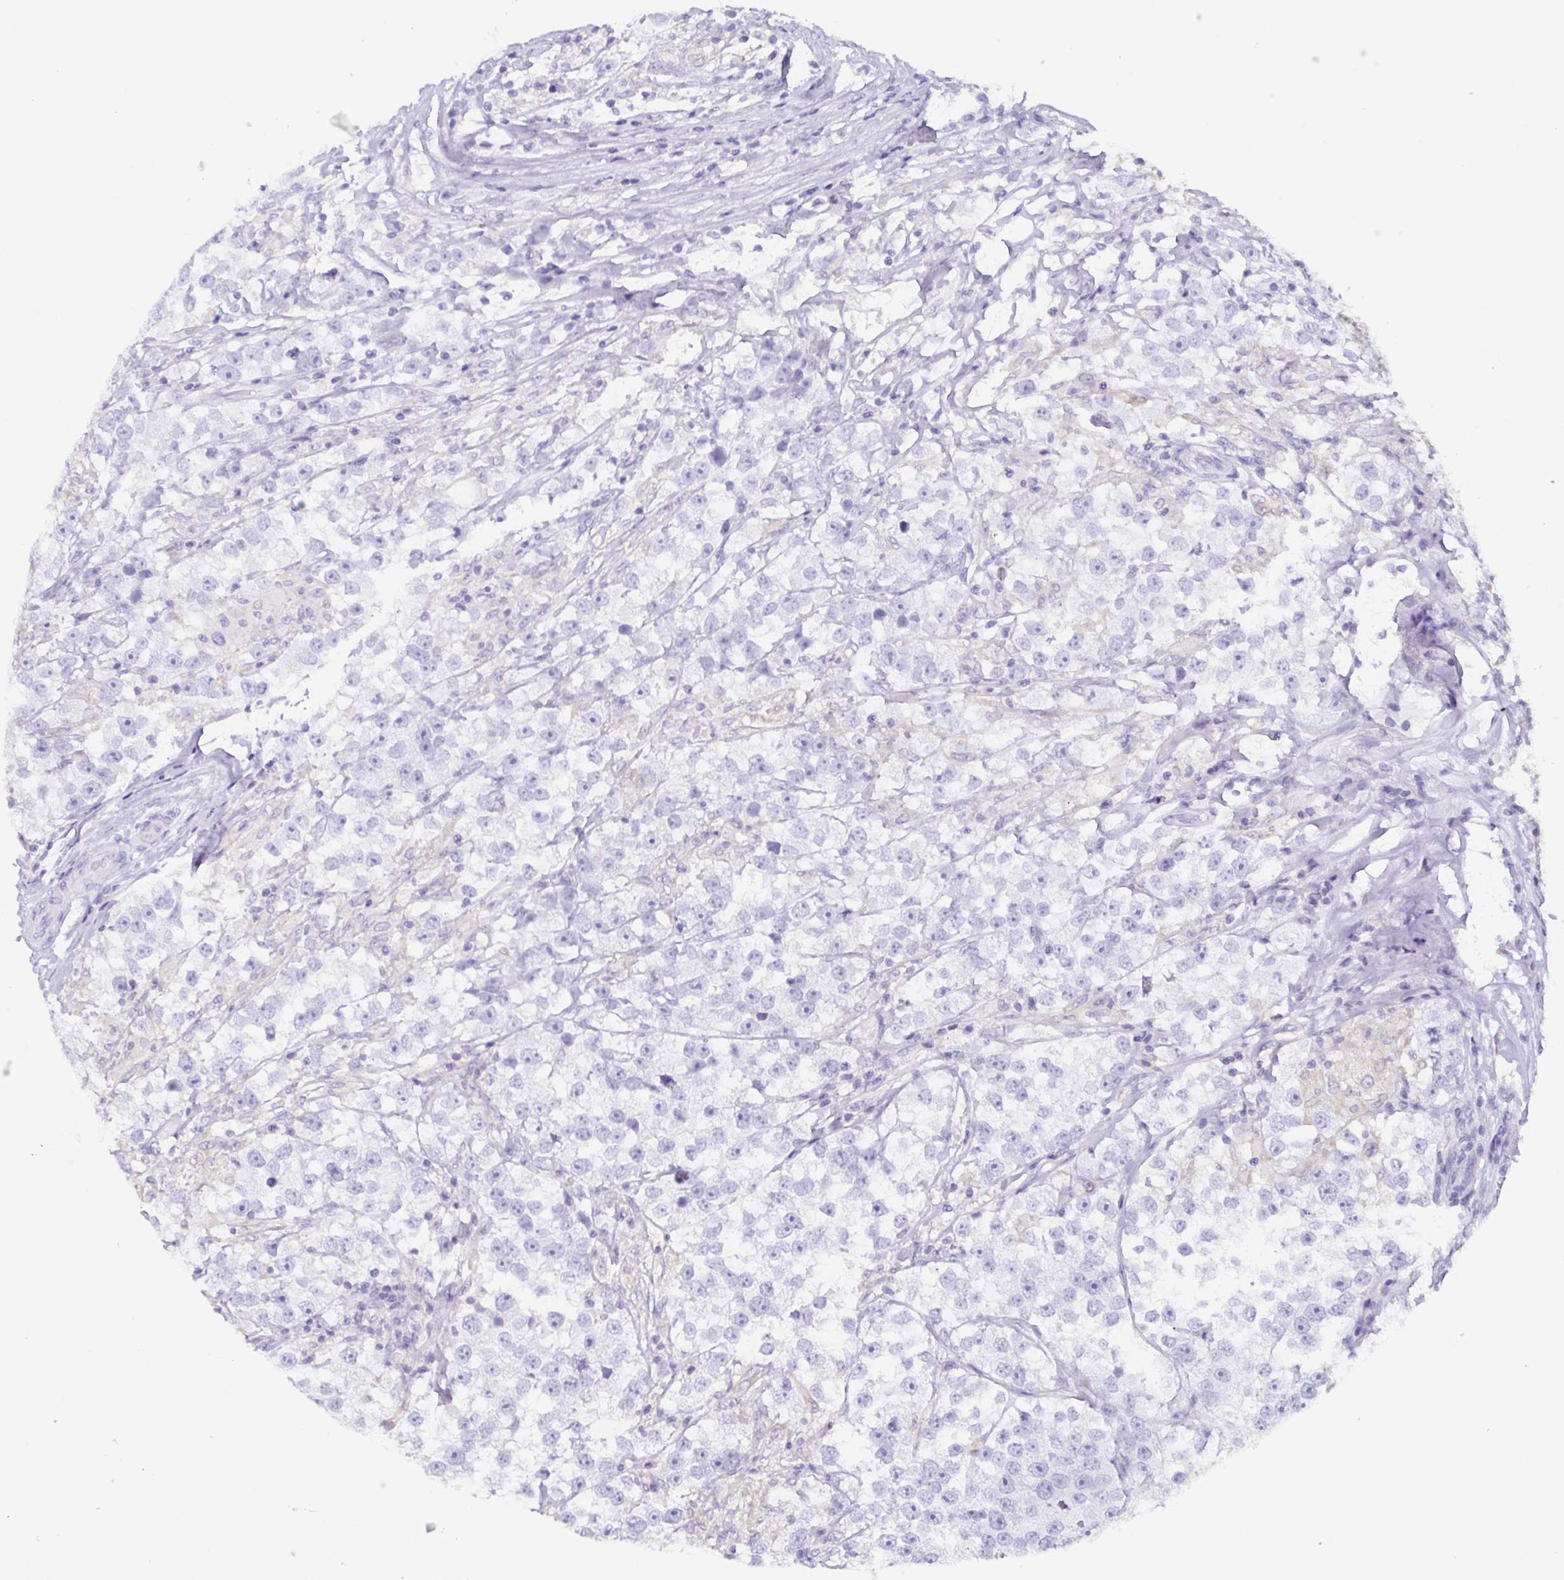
{"staining": {"intensity": "negative", "quantity": "none", "location": "none"}, "tissue": "testis cancer", "cell_type": "Tumor cells", "image_type": "cancer", "snomed": [{"axis": "morphology", "description": "Seminoma, NOS"}, {"axis": "topography", "description": "Testis"}], "caption": "Histopathology image shows no significant protein expression in tumor cells of testis cancer (seminoma).", "gene": "ANXA10", "patient": {"sex": "male", "age": 46}}